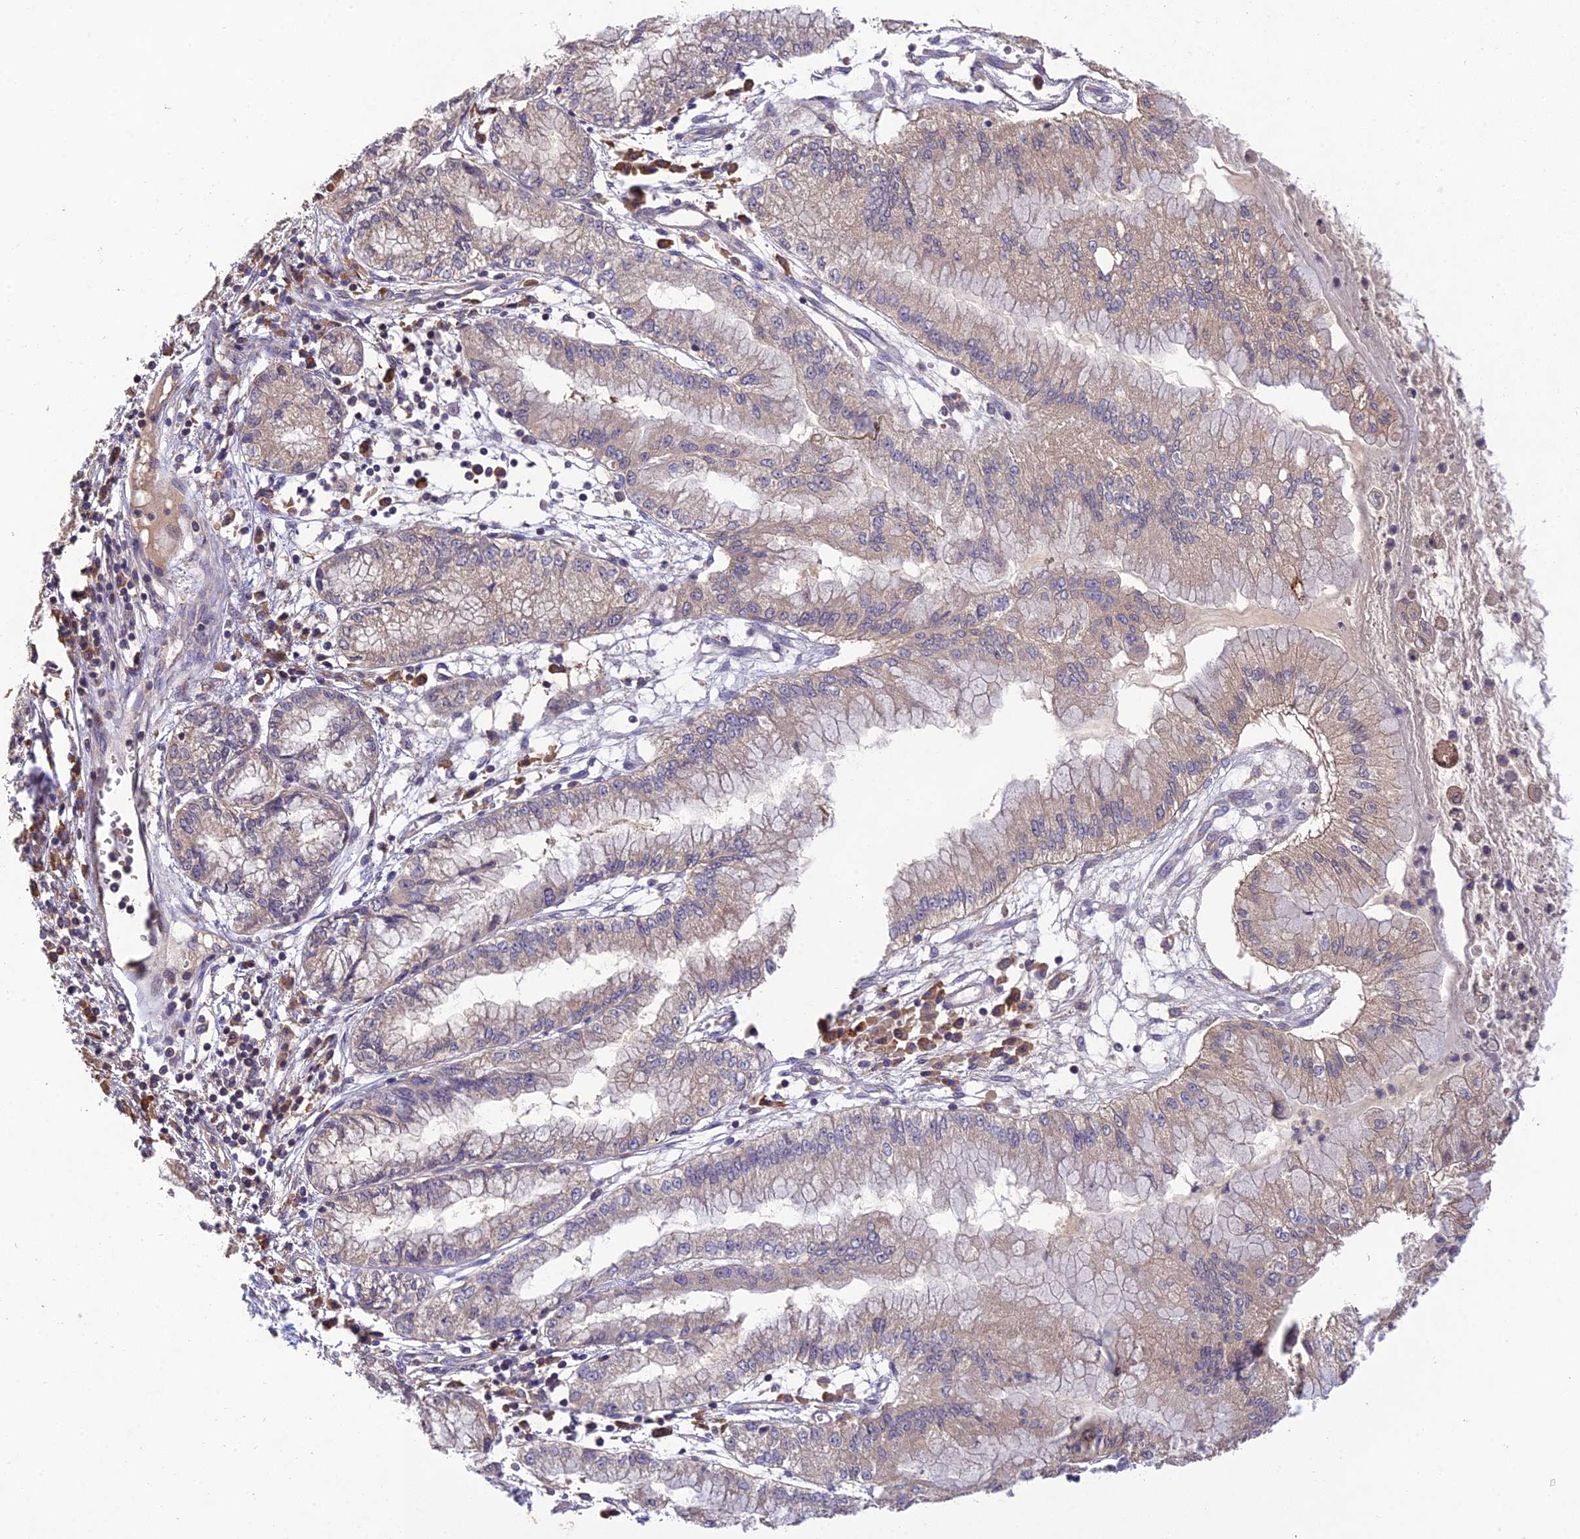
{"staining": {"intensity": "weak", "quantity": "25%-75%", "location": "cytoplasmic/membranous"}, "tissue": "pancreatic cancer", "cell_type": "Tumor cells", "image_type": "cancer", "snomed": [{"axis": "morphology", "description": "Adenocarcinoma, NOS"}, {"axis": "topography", "description": "Pancreas"}], "caption": "Immunohistochemistry staining of pancreatic cancer, which reveals low levels of weak cytoplasmic/membranous expression in about 25%-75% of tumor cells indicating weak cytoplasmic/membranous protein positivity. The staining was performed using DAB (brown) for protein detection and nuclei were counterstained in hematoxylin (blue).", "gene": "DENND5B", "patient": {"sex": "male", "age": 73}}